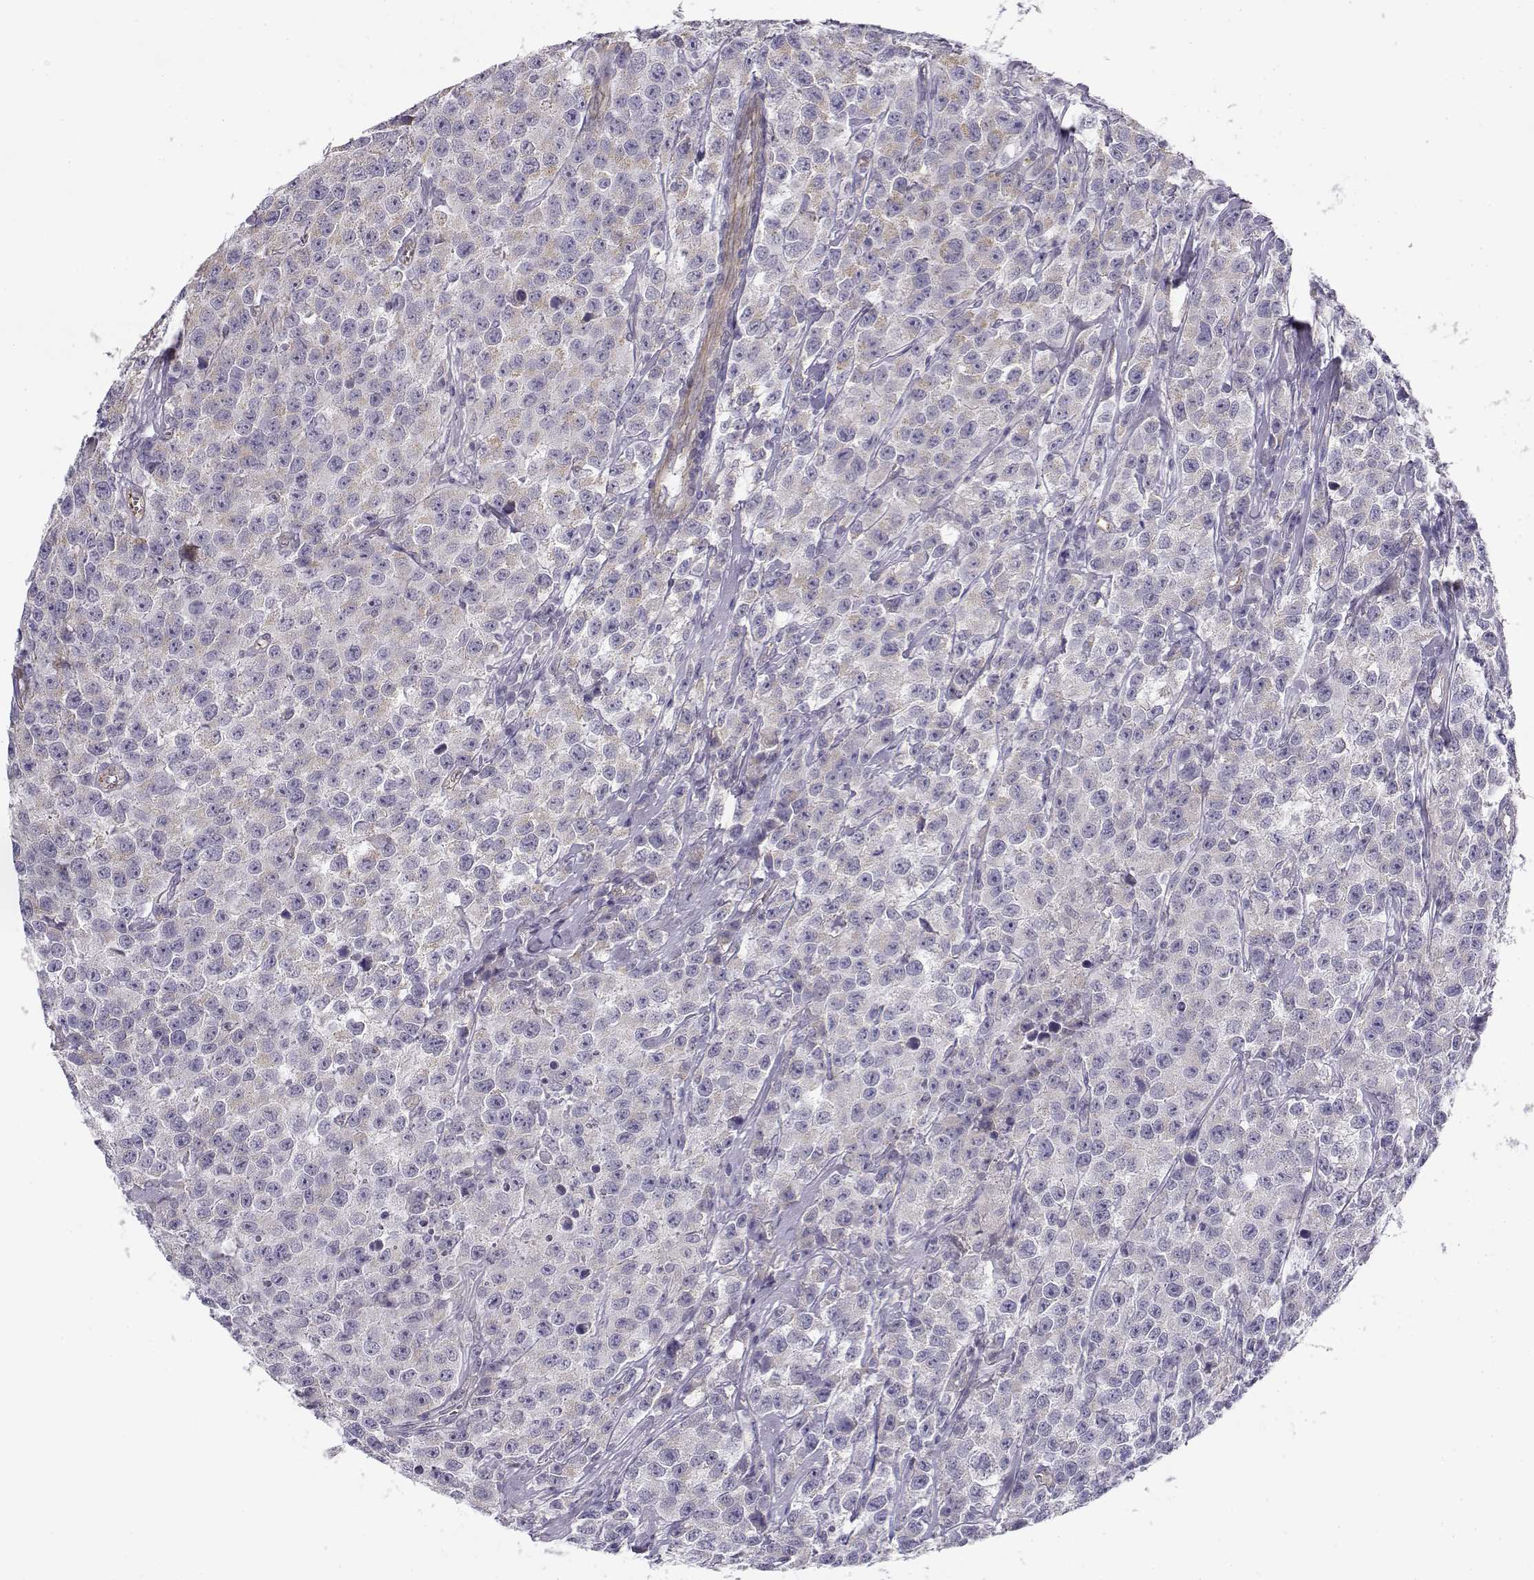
{"staining": {"intensity": "negative", "quantity": "none", "location": "none"}, "tissue": "testis cancer", "cell_type": "Tumor cells", "image_type": "cancer", "snomed": [{"axis": "morphology", "description": "Seminoma, NOS"}, {"axis": "topography", "description": "Testis"}], "caption": "The IHC micrograph has no significant positivity in tumor cells of testis cancer tissue.", "gene": "MYO1A", "patient": {"sex": "male", "age": 59}}